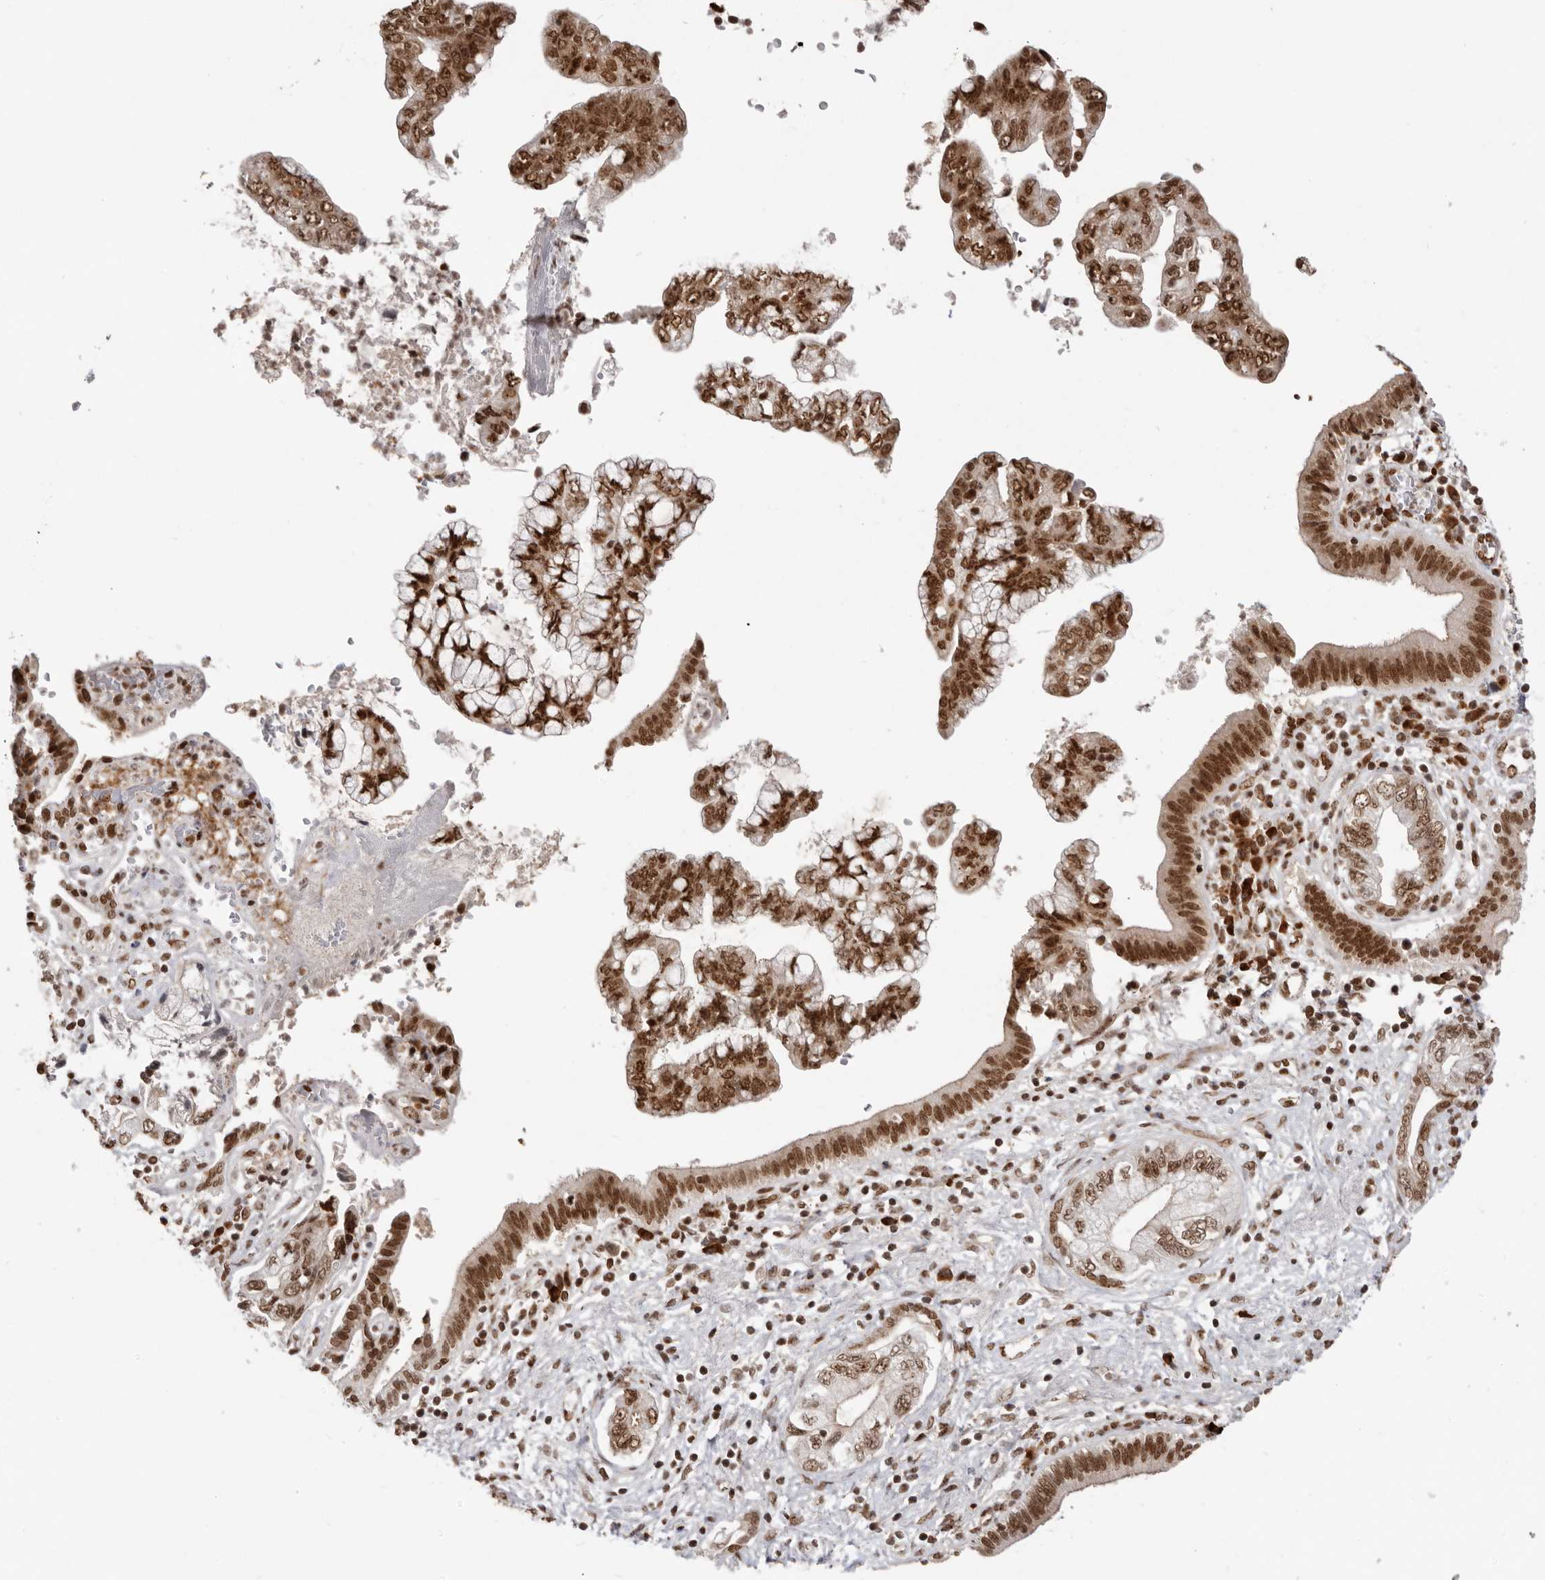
{"staining": {"intensity": "strong", "quantity": ">75%", "location": "nuclear"}, "tissue": "pancreatic cancer", "cell_type": "Tumor cells", "image_type": "cancer", "snomed": [{"axis": "morphology", "description": "Adenocarcinoma, NOS"}, {"axis": "topography", "description": "Pancreas"}], "caption": "Adenocarcinoma (pancreatic) stained with DAB IHC reveals high levels of strong nuclear positivity in about >75% of tumor cells. Using DAB (brown) and hematoxylin (blue) stains, captured at high magnification using brightfield microscopy.", "gene": "CHTOP", "patient": {"sex": "female", "age": 73}}